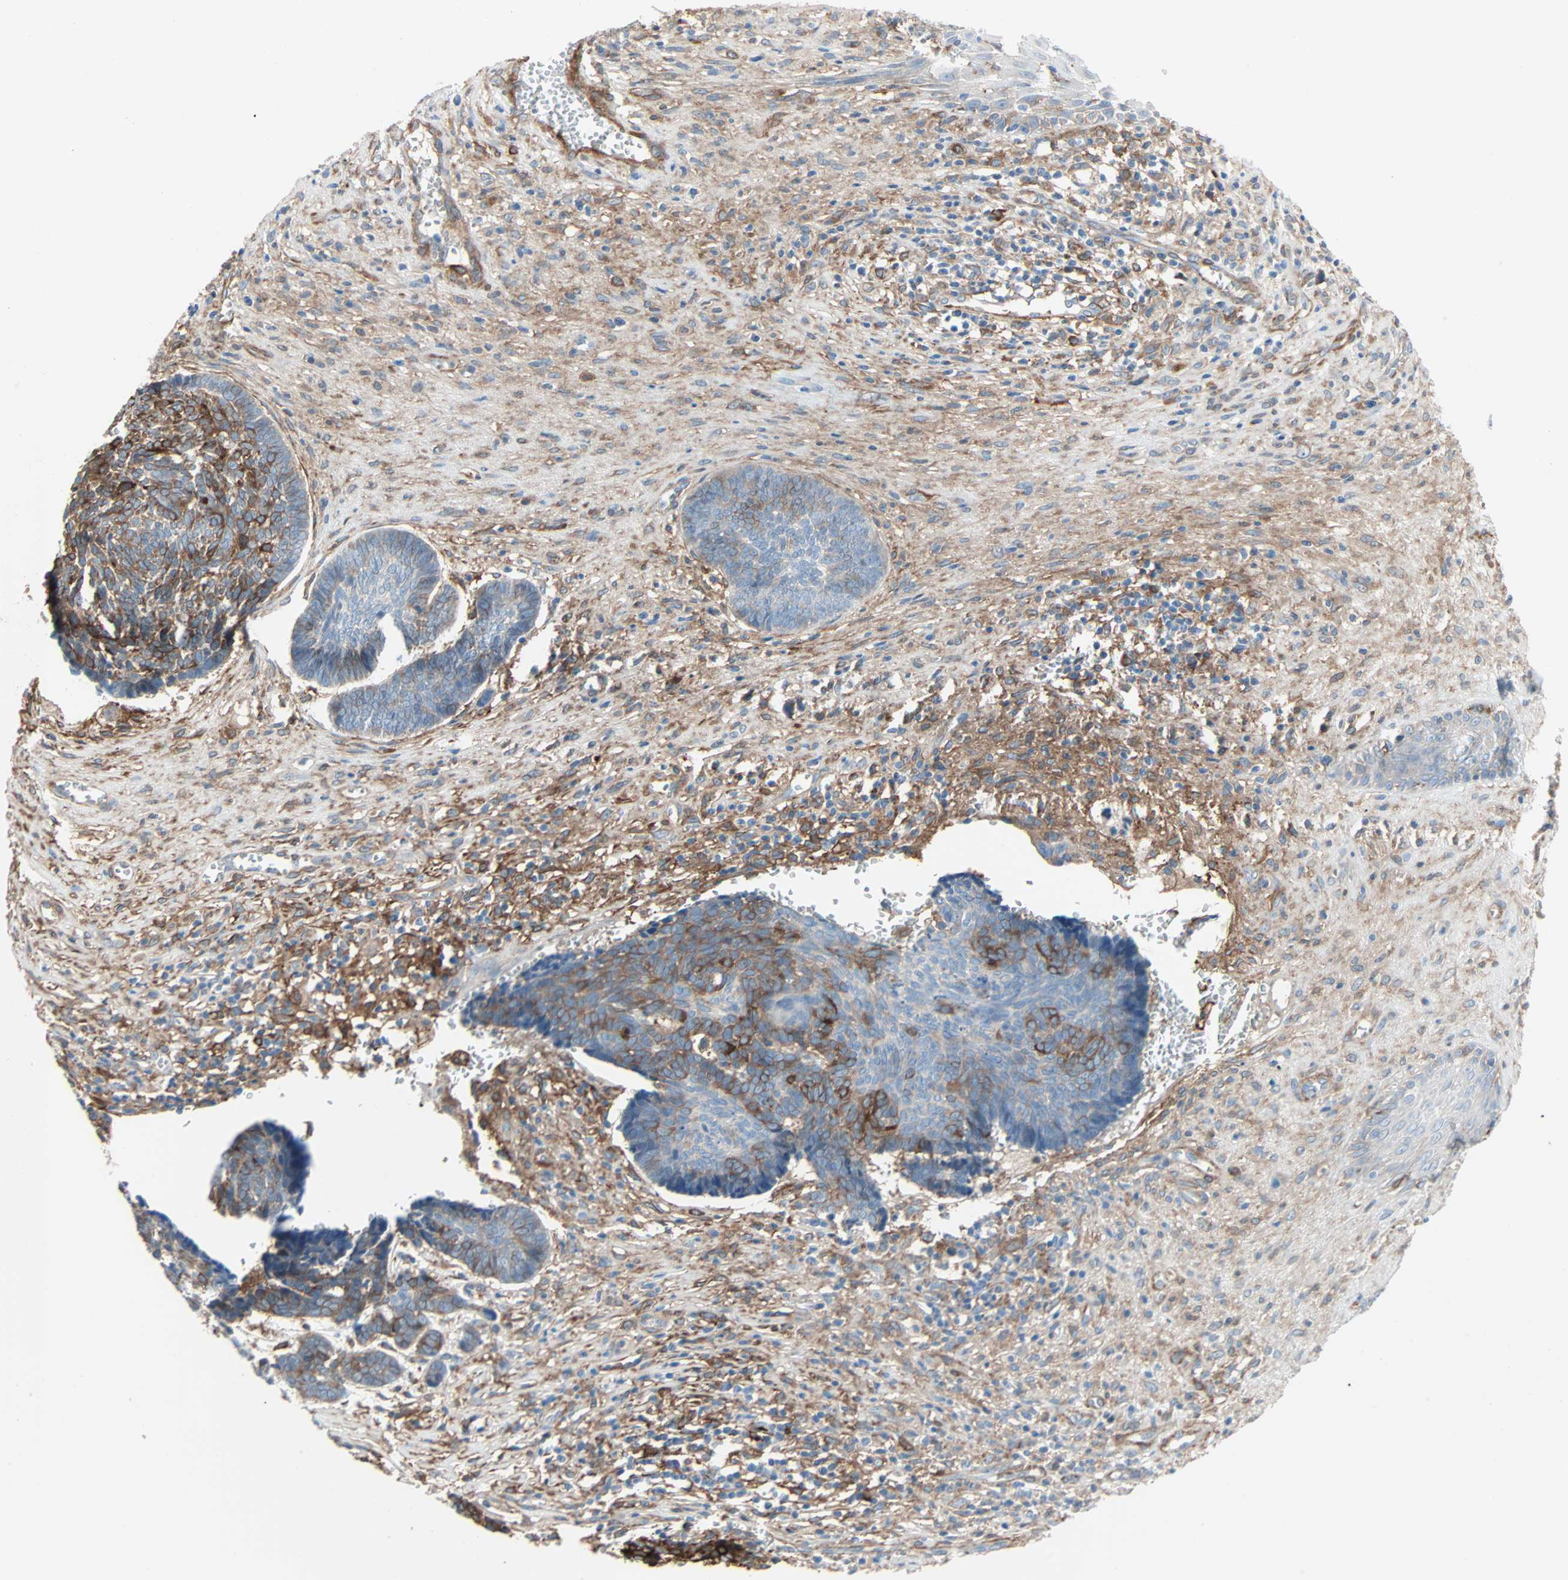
{"staining": {"intensity": "moderate", "quantity": "25%-75%", "location": "cytoplasmic/membranous"}, "tissue": "skin cancer", "cell_type": "Tumor cells", "image_type": "cancer", "snomed": [{"axis": "morphology", "description": "Basal cell carcinoma"}, {"axis": "topography", "description": "Skin"}], "caption": "Immunohistochemistry (IHC) micrograph of human skin basal cell carcinoma stained for a protein (brown), which shows medium levels of moderate cytoplasmic/membranous expression in approximately 25%-75% of tumor cells.", "gene": "EPB41L2", "patient": {"sex": "male", "age": 84}}